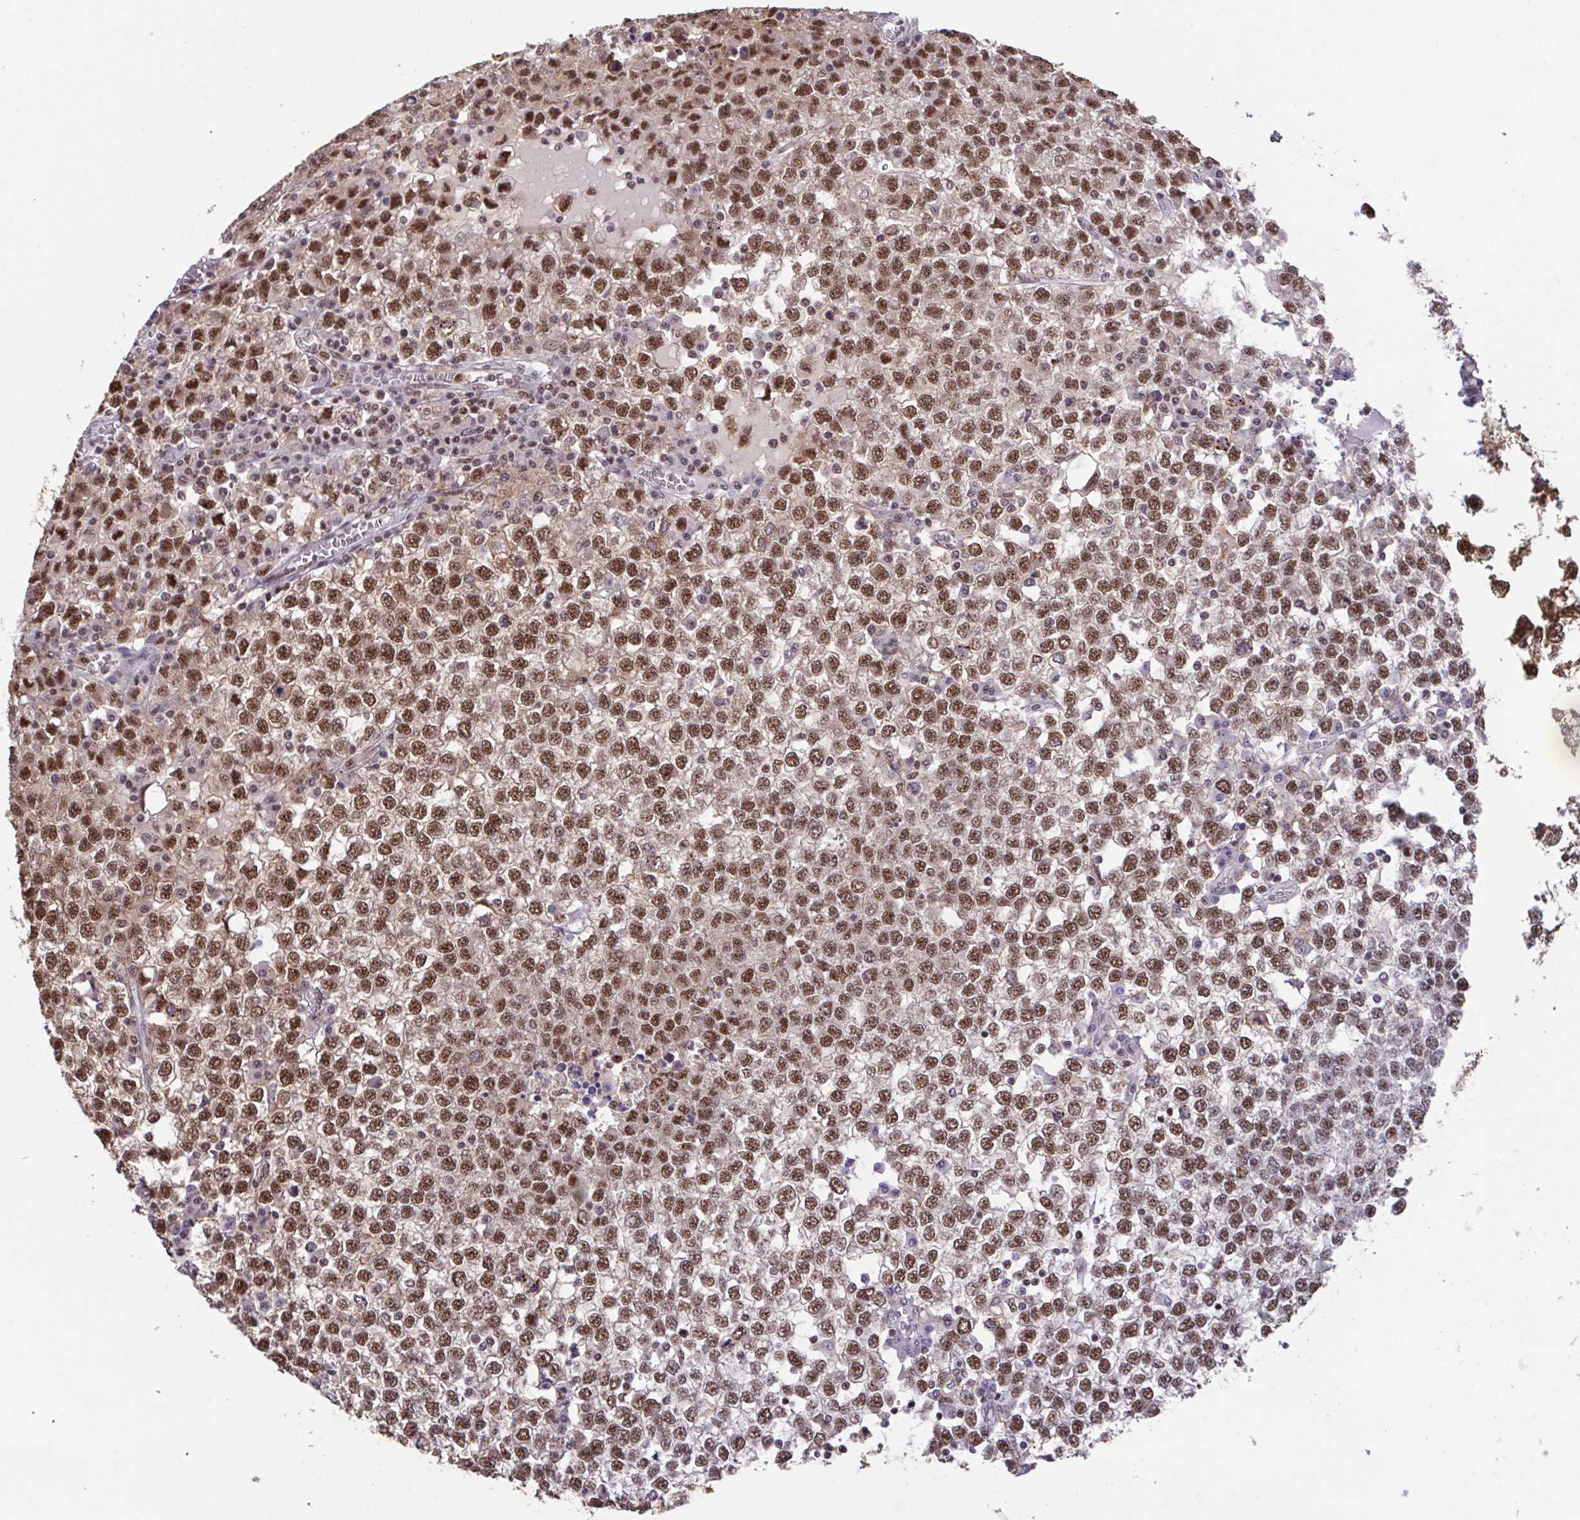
{"staining": {"intensity": "moderate", "quantity": ">75%", "location": "nuclear"}, "tissue": "testis cancer", "cell_type": "Tumor cells", "image_type": "cancer", "snomed": [{"axis": "morphology", "description": "Seminoma, NOS"}, {"axis": "topography", "description": "Testis"}], "caption": "Immunohistochemical staining of testis cancer exhibits moderate nuclear protein positivity in about >75% of tumor cells. Using DAB (brown) and hematoxylin (blue) stains, captured at high magnification using brightfield microscopy.", "gene": "OR6K3", "patient": {"sex": "male", "age": 65}}